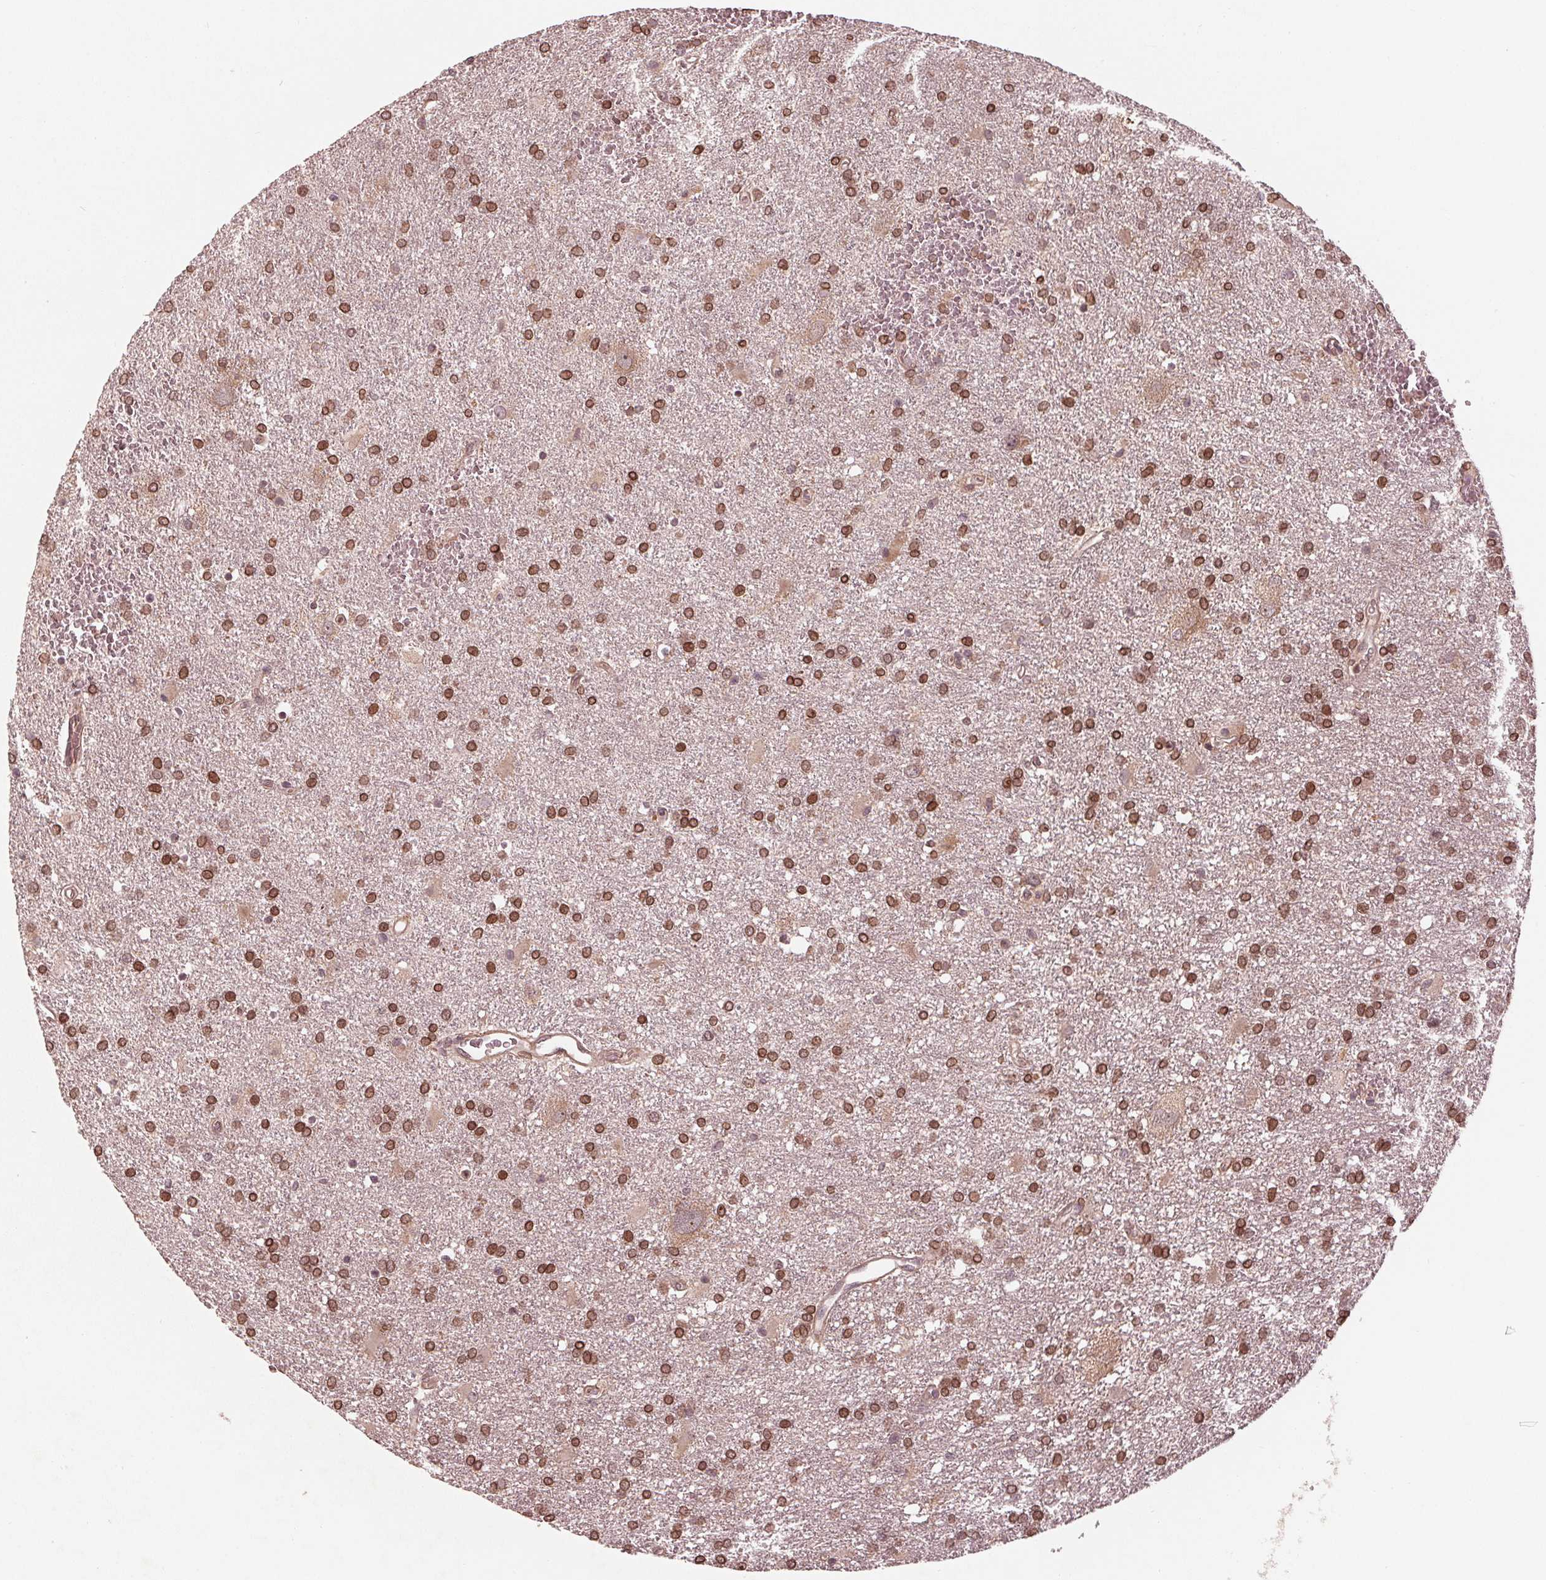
{"staining": {"intensity": "moderate", "quantity": ">75%", "location": "nuclear"}, "tissue": "glioma", "cell_type": "Tumor cells", "image_type": "cancer", "snomed": [{"axis": "morphology", "description": "Glioma, malignant, Low grade"}, {"axis": "topography", "description": "Brain"}], "caption": "Immunohistochemistry (IHC) staining of glioma, which displays medium levels of moderate nuclear expression in about >75% of tumor cells indicating moderate nuclear protein positivity. The staining was performed using DAB (3,3'-diaminobenzidine) (brown) for protein detection and nuclei were counterstained in hematoxylin (blue).", "gene": "ZNF471", "patient": {"sex": "male", "age": 66}}